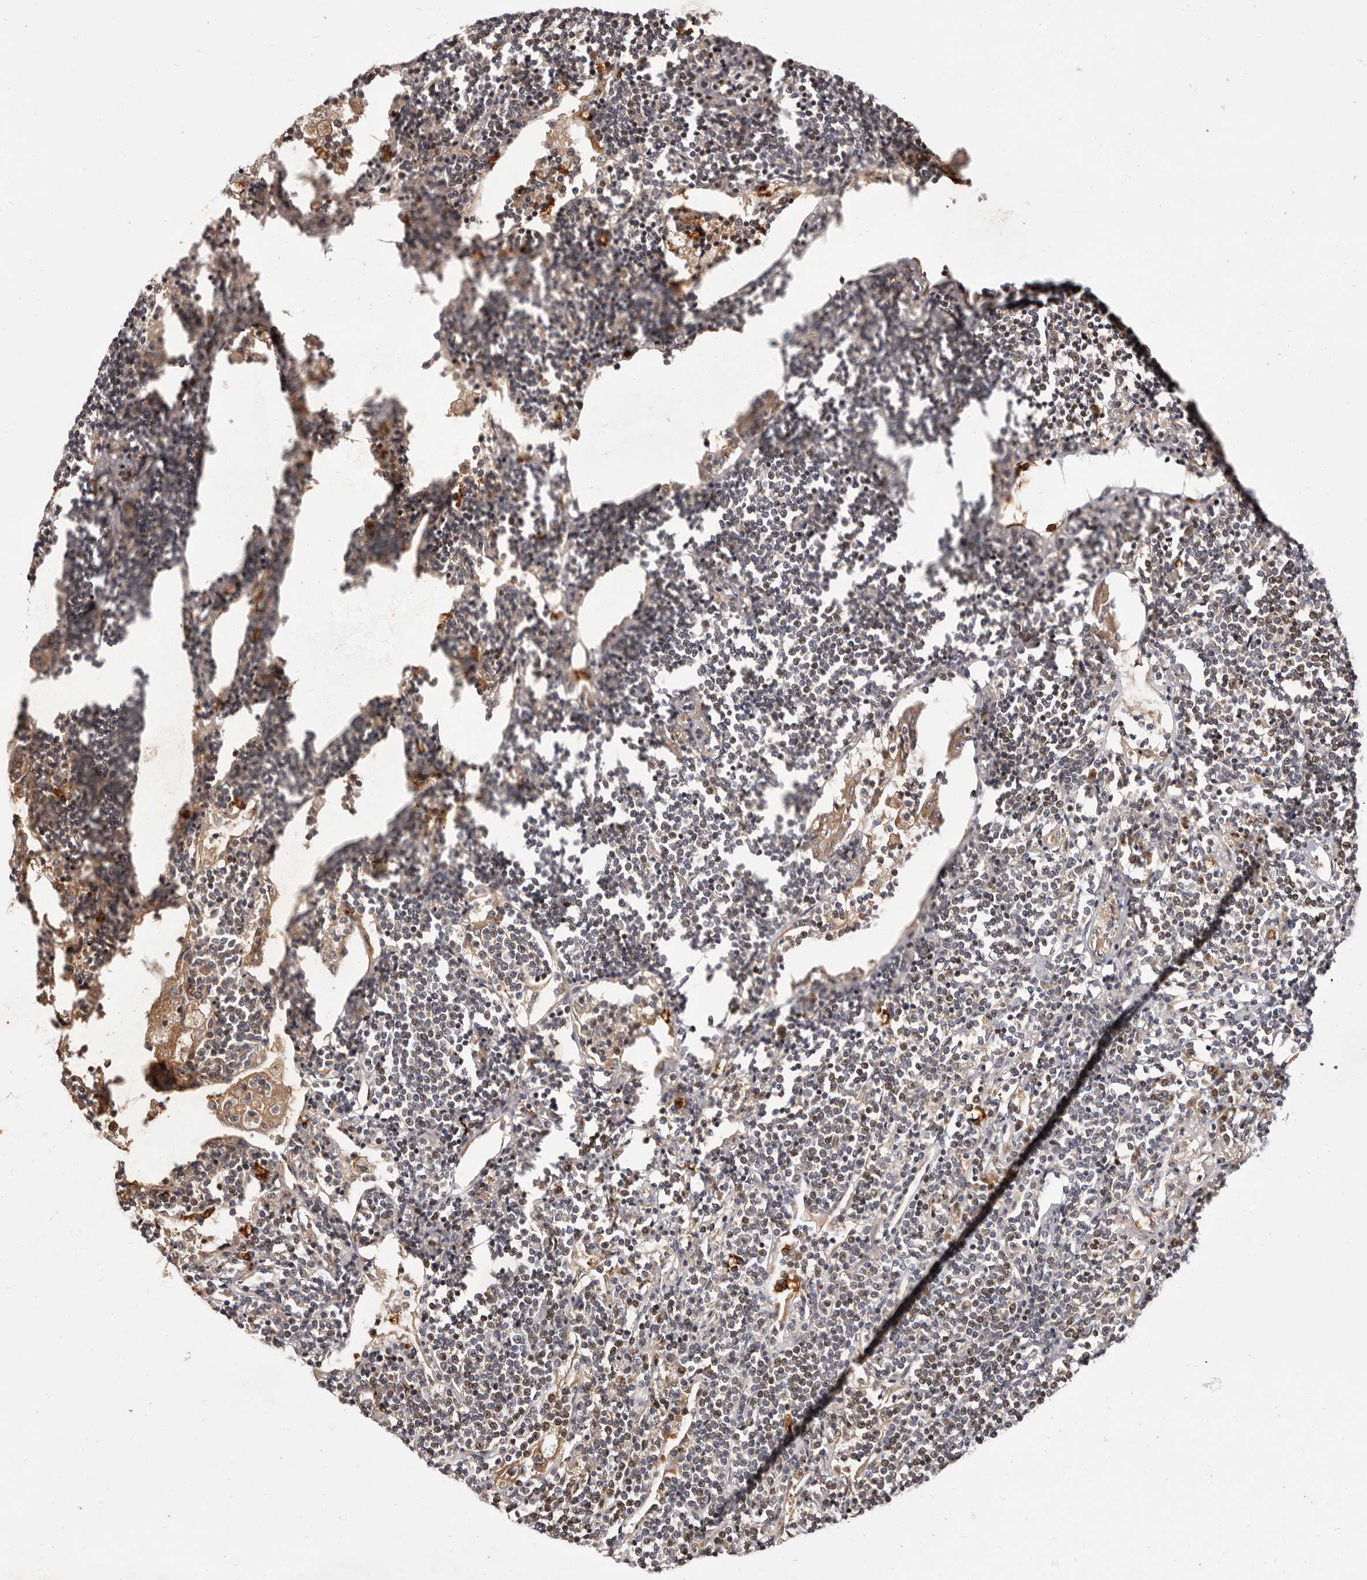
{"staining": {"intensity": "negative", "quantity": "none", "location": "none"}, "tissue": "lymphoma", "cell_type": "Tumor cells", "image_type": "cancer", "snomed": [{"axis": "morphology", "description": "Malignant lymphoma, non-Hodgkin's type, Low grade"}, {"axis": "topography", "description": "Lung"}], "caption": "Tumor cells are negative for brown protein staining in malignant lymphoma, non-Hodgkin's type (low-grade).", "gene": "ZNF326", "patient": {"sex": "female", "age": 71}}